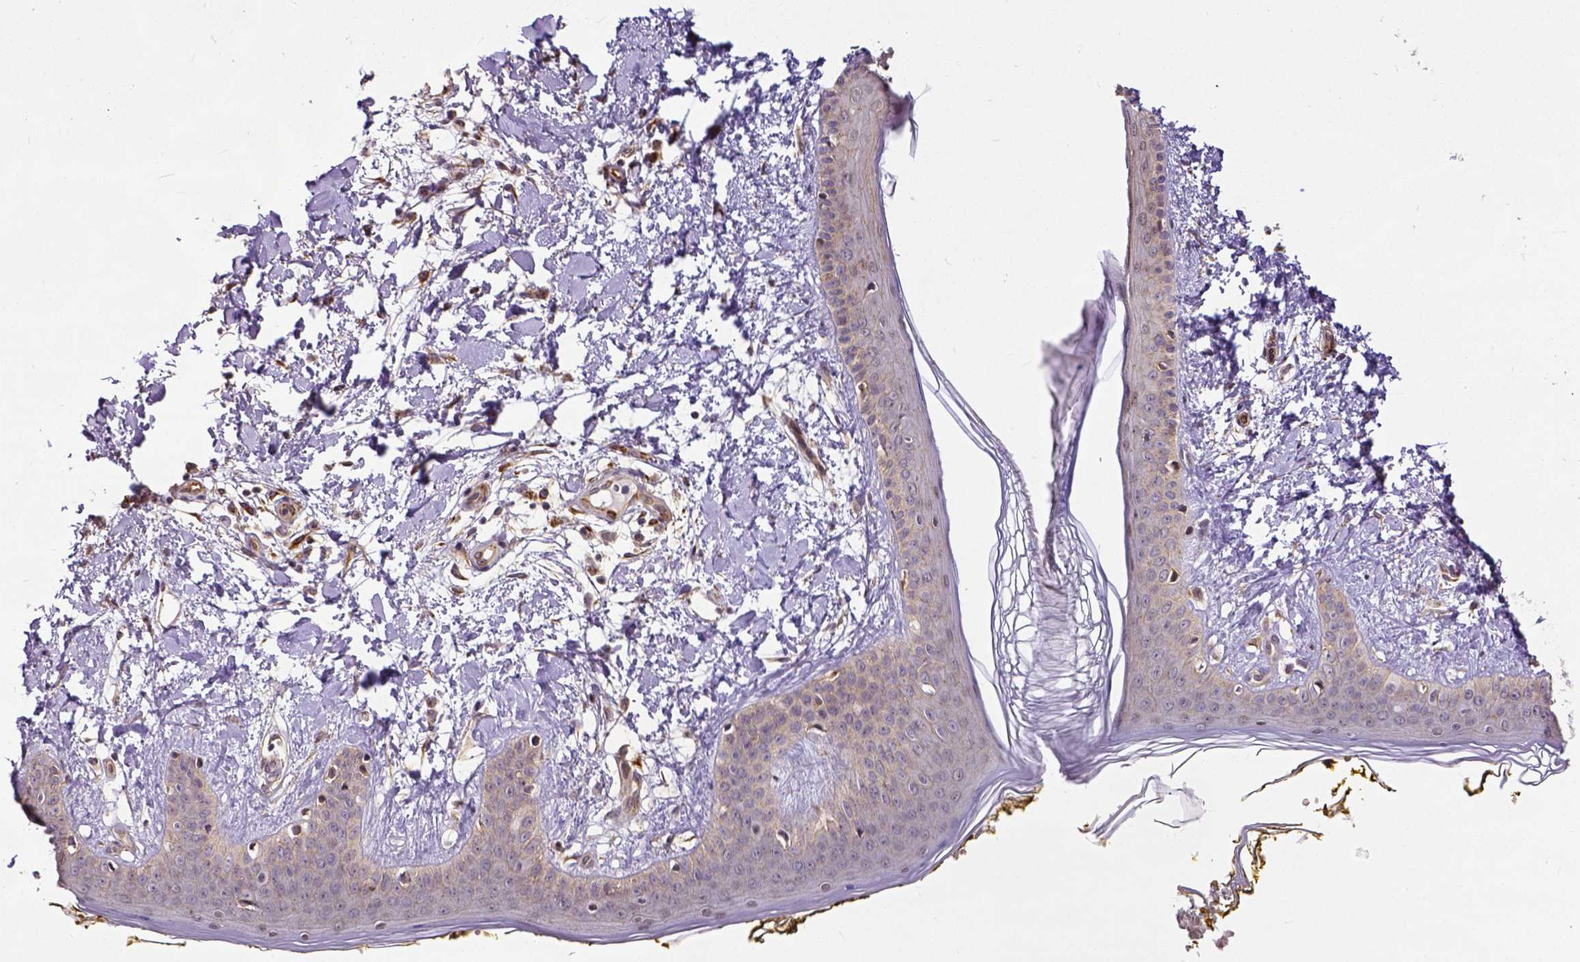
{"staining": {"intensity": "moderate", "quantity": ">75%", "location": "cytoplasmic/membranous"}, "tissue": "skin", "cell_type": "Fibroblasts", "image_type": "normal", "snomed": [{"axis": "morphology", "description": "Normal tissue, NOS"}, {"axis": "topography", "description": "Skin"}], "caption": "Protein staining of unremarkable skin shows moderate cytoplasmic/membranous expression in about >75% of fibroblasts.", "gene": "DICER1", "patient": {"sex": "female", "age": 34}}